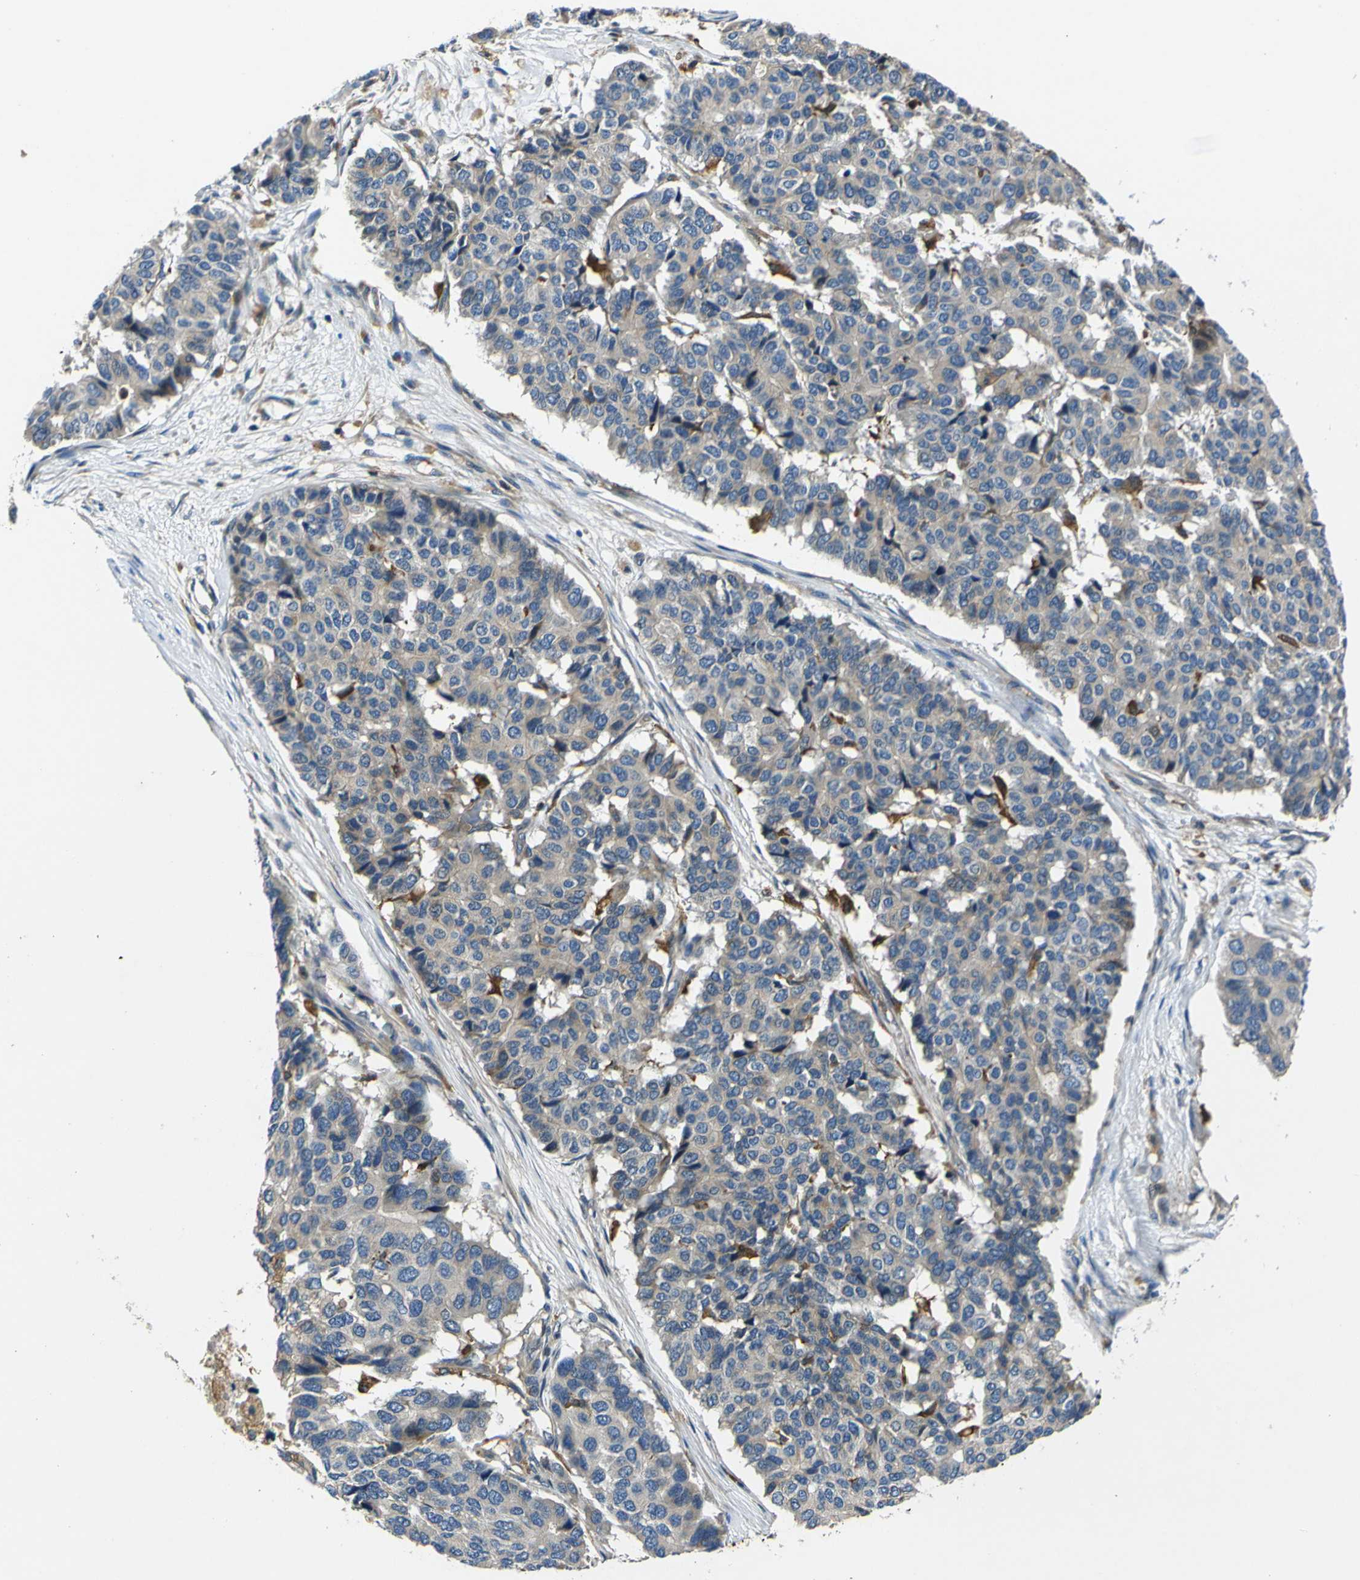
{"staining": {"intensity": "negative", "quantity": "none", "location": "none"}, "tissue": "pancreatic cancer", "cell_type": "Tumor cells", "image_type": "cancer", "snomed": [{"axis": "morphology", "description": "Adenocarcinoma, NOS"}, {"axis": "topography", "description": "Pancreas"}], "caption": "This is an immunohistochemistry image of human adenocarcinoma (pancreatic). There is no expression in tumor cells.", "gene": "RAB1B", "patient": {"sex": "male", "age": 50}}